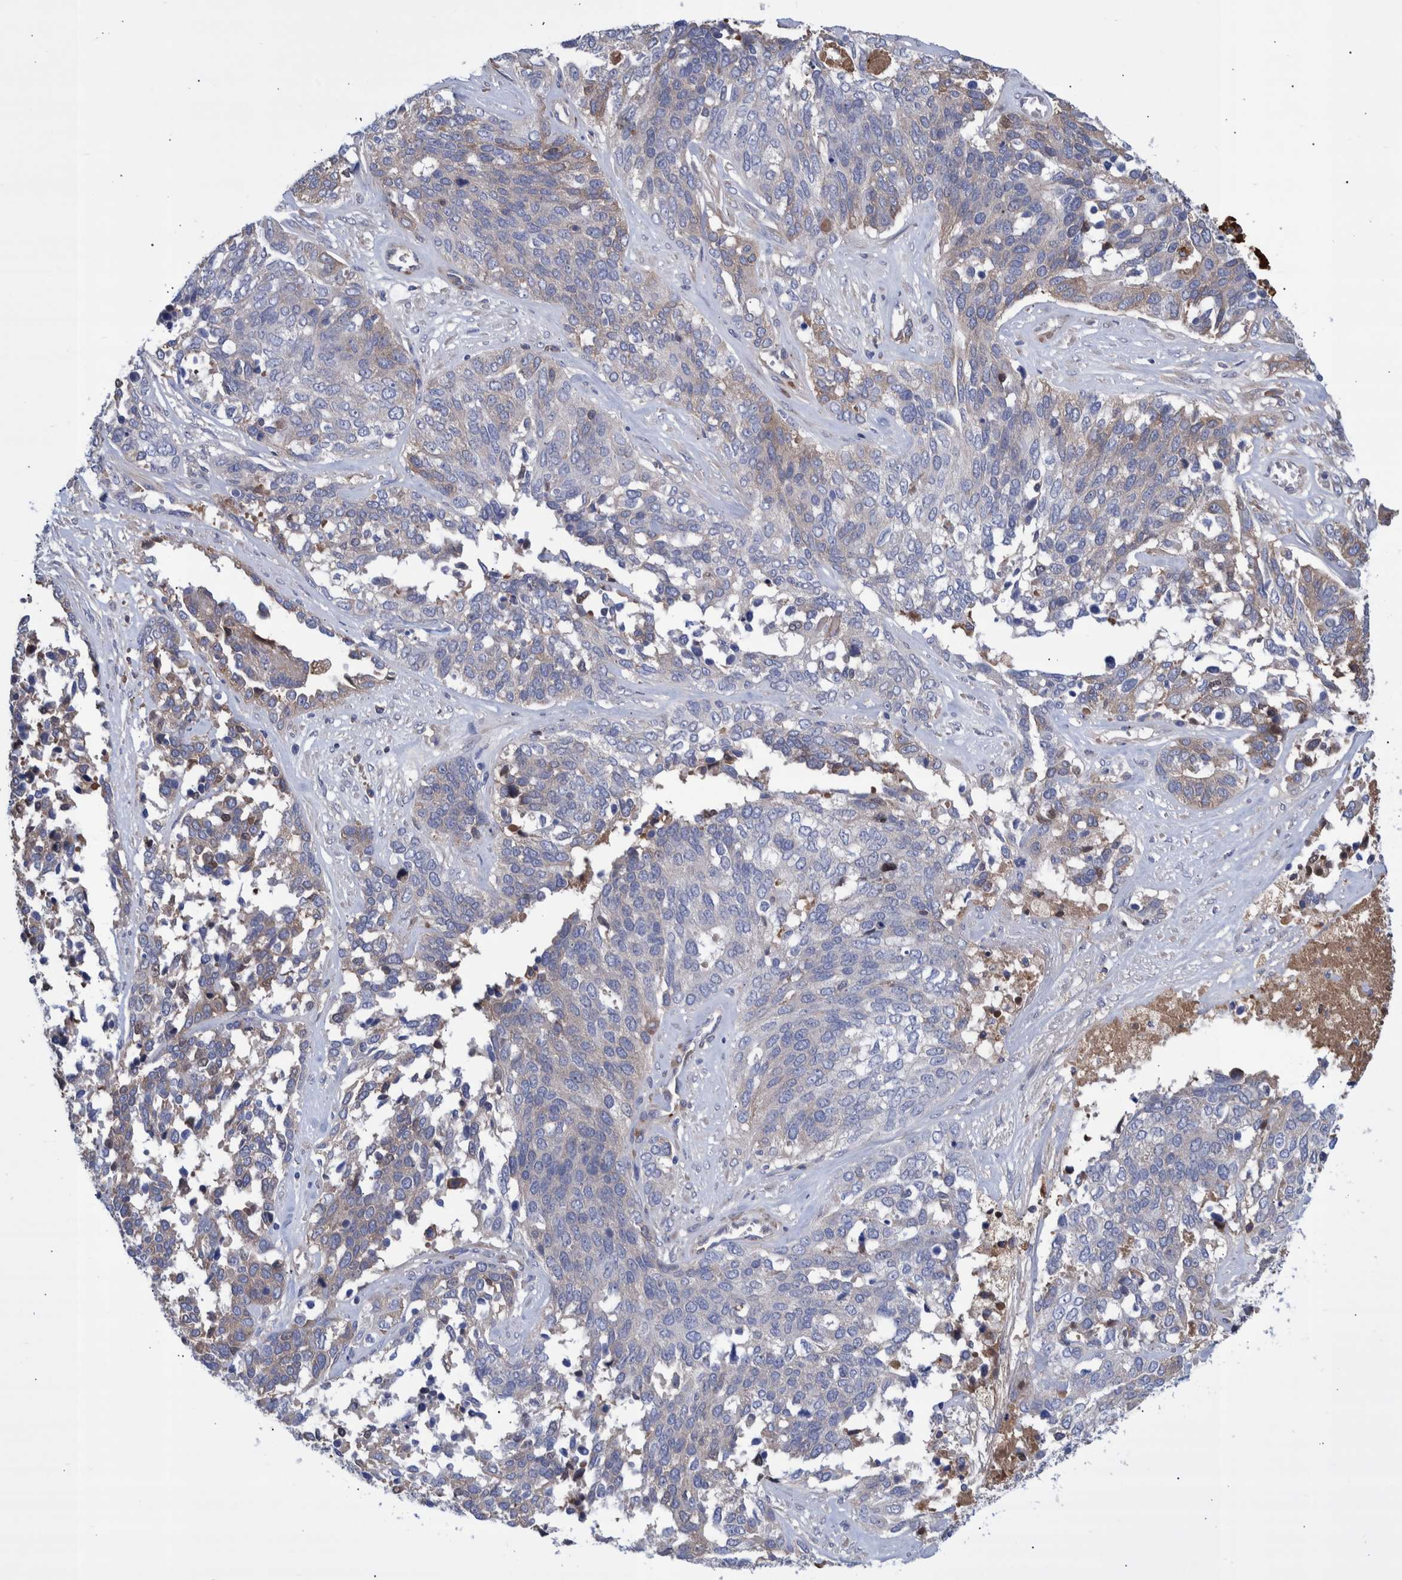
{"staining": {"intensity": "weak", "quantity": "<25%", "location": "cytoplasmic/membranous"}, "tissue": "ovarian cancer", "cell_type": "Tumor cells", "image_type": "cancer", "snomed": [{"axis": "morphology", "description": "Cystadenocarcinoma, serous, NOS"}, {"axis": "topography", "description": "Ovary"}], "caption": "This is an immunohistochemistry (IHC) image of ovarian serous cystadenocarcinoma. There is no staining in tumor cells.", "gene": "DLL4", "patient": {"sex": "female", "age": 44}}